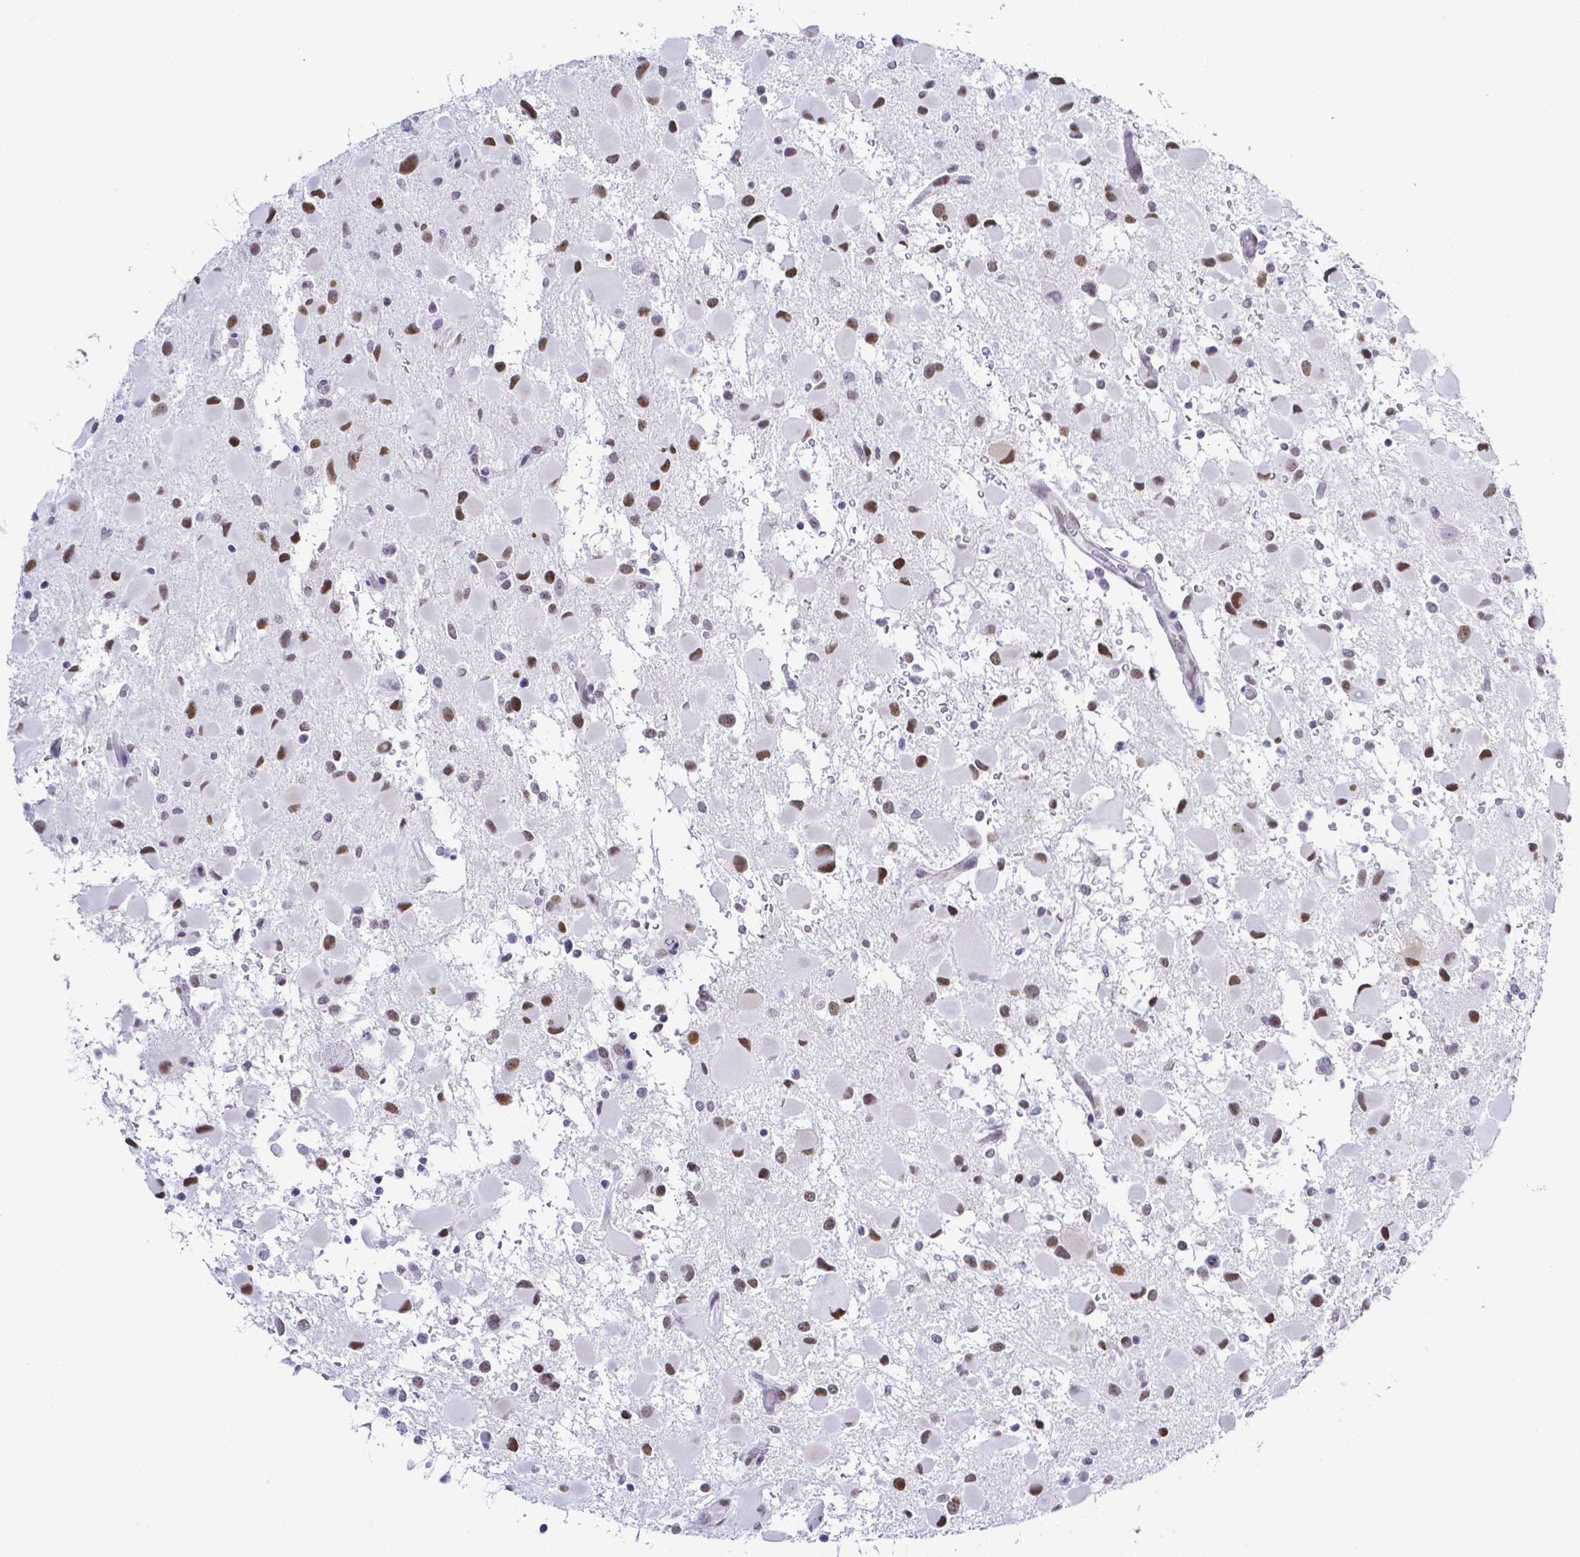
{"staining": {"intensity": "moderate", "quantity": "25%-75%", "location": "nuclear"}, "tissue": "glioma", "cell_type": "Tumor cells", "image_type": "cancer", "snomed": [{"axis": "morphology", "description": "Glioma, malignant, Low grade"}, {"axis": "topography", "description": "Brain"}], "caption": "Low-grade glioma (malignant) was stained to show a protein in brown. There is medium levels of moderate nuclear expression in about 25%-75% of tumor cells.", "gene": "FAM83G", "patient": {"sex": "female", "age": 32}}